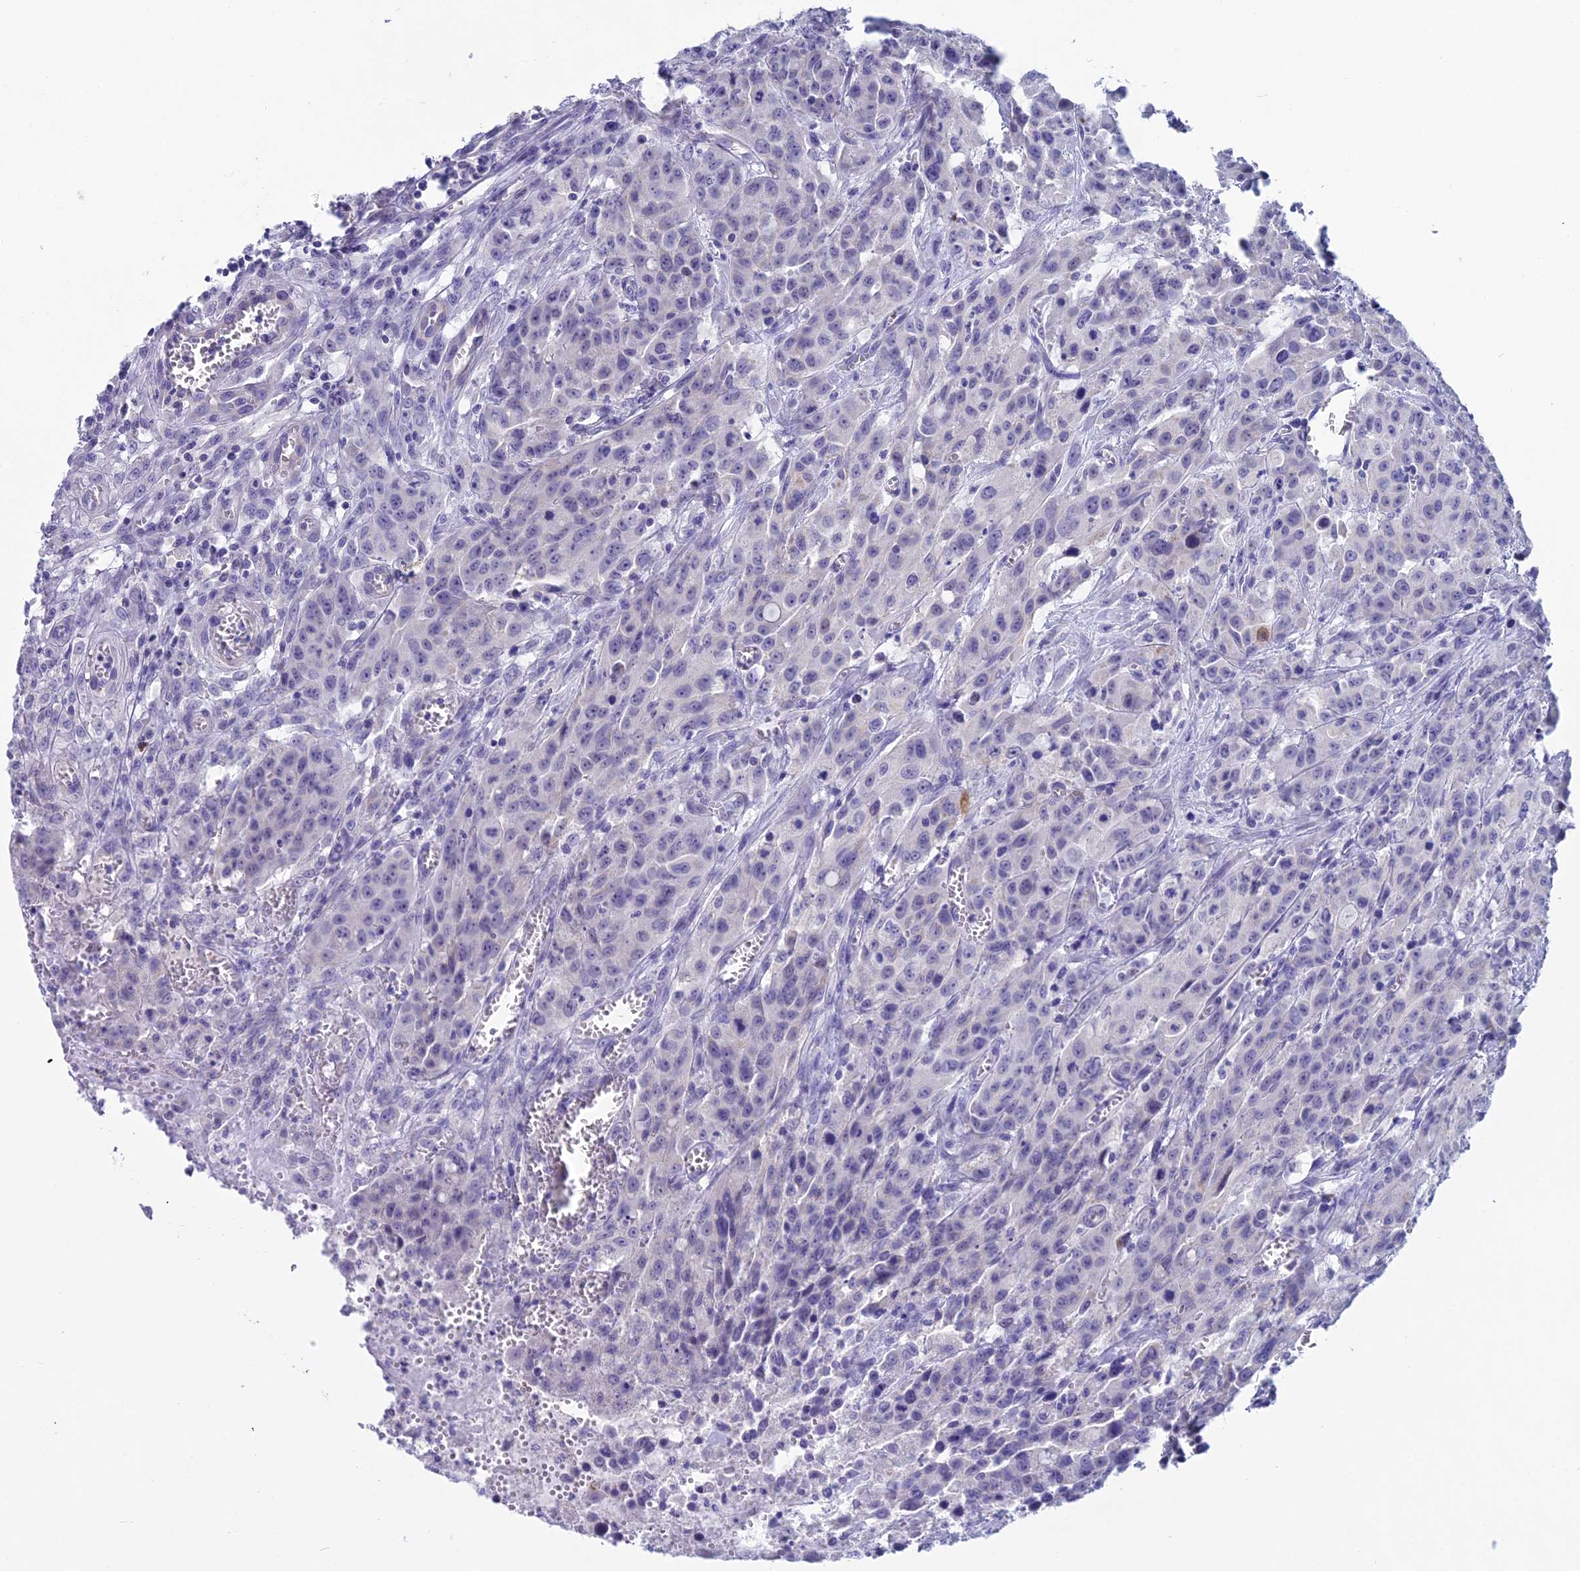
{"staining": {"intensity": "negative", "quantity": "none", "location": "none"}, "tissue": "colorectal cancer", "cell_type": "Tumor cells", "image_type": "cancer", "snomed": [{"axis": "morphology", "description": "Adenocarcinoma, NOS"}, {"axis": "topography", "description": "Colon"}], "caption": "A histopathology image of colorectal cancer stained for a protein displays no brown staining in tumor cells.", "gene": "CGB2", "patient": {"sex": "male", "age": 62}}